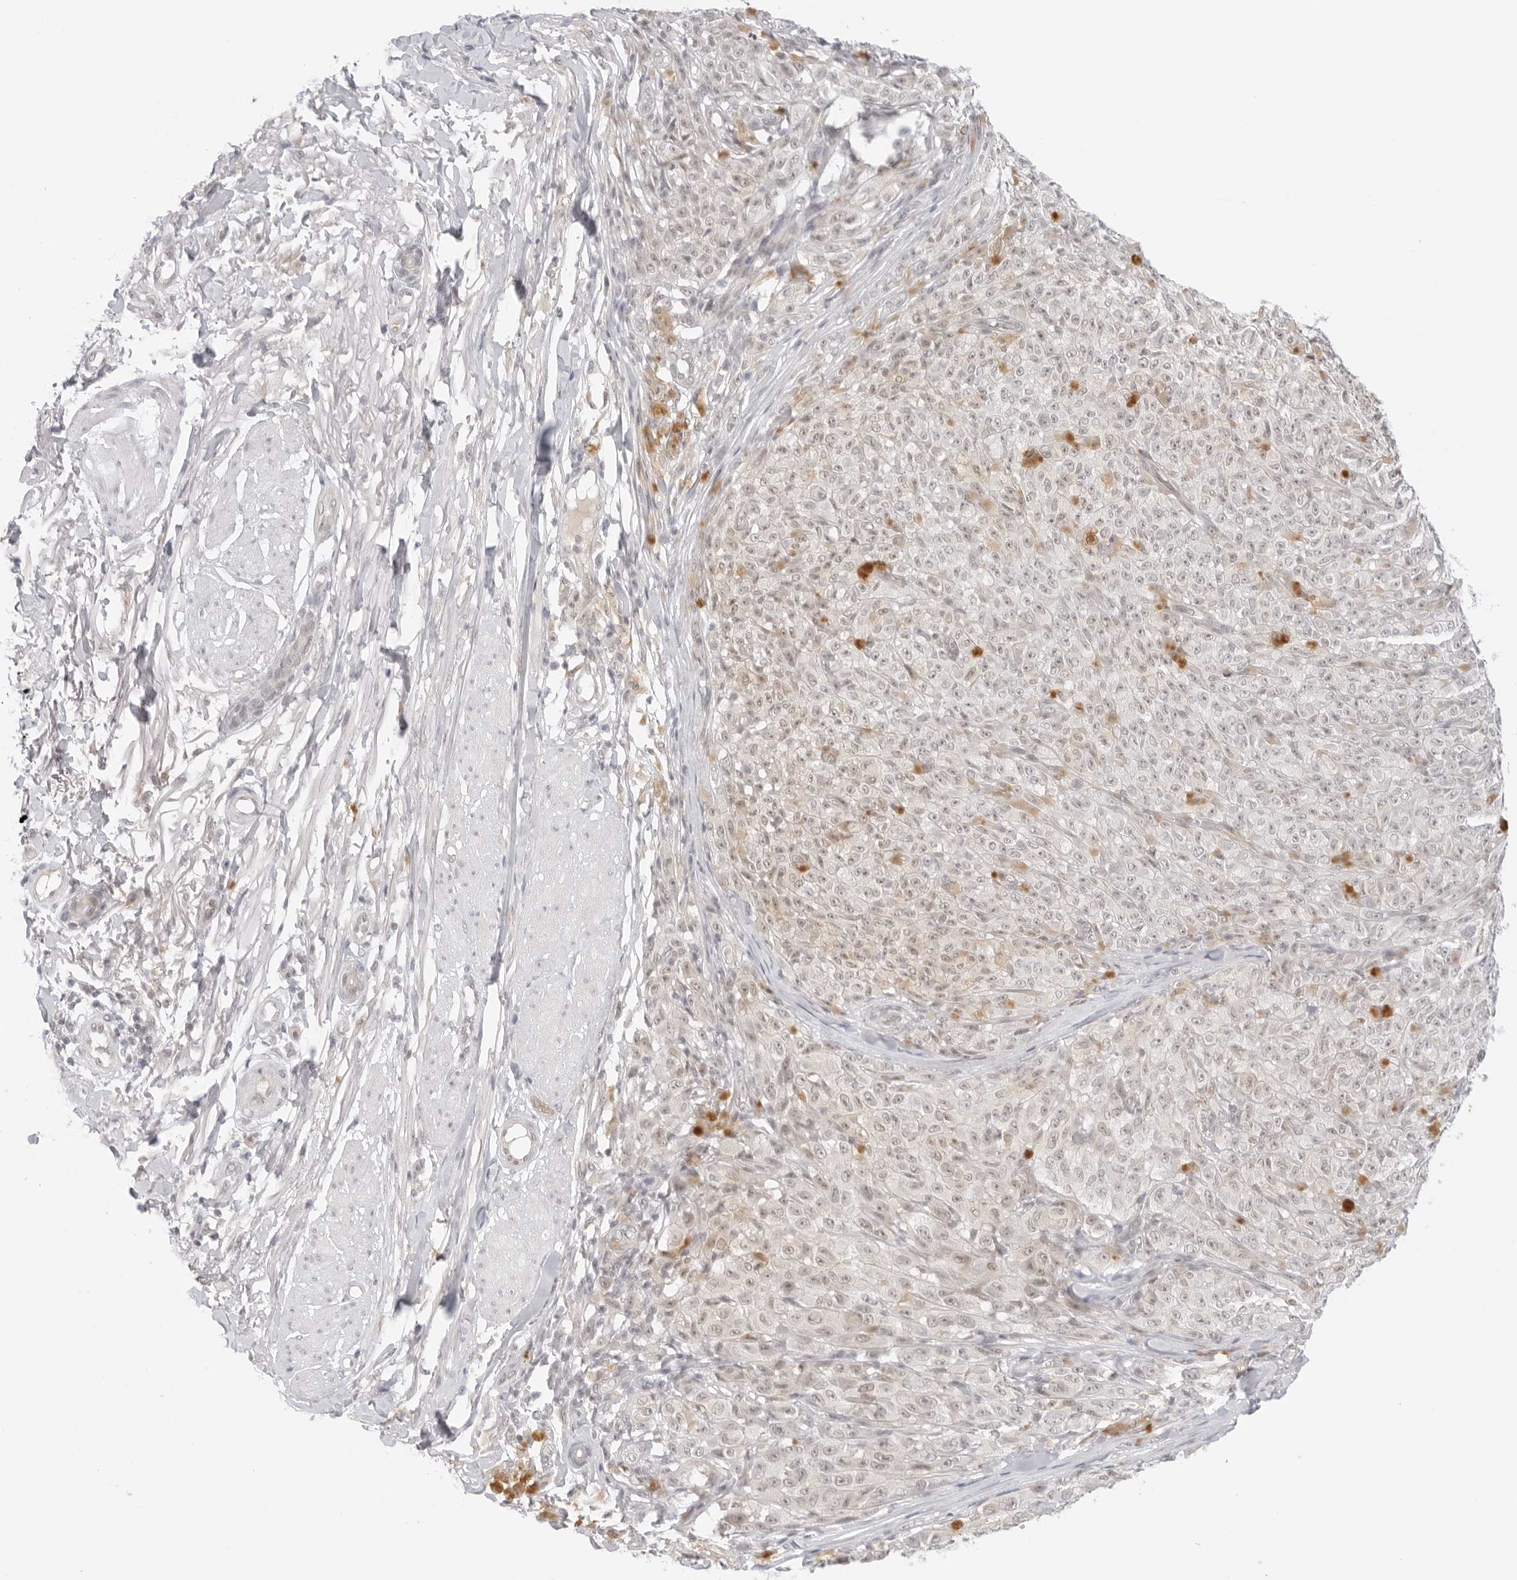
{"staining": {"intensity": "weak", "quantity": "25%-75%", "location": "nuclear"}, "tissue": "melanoma", "cell_type": "Tumor cells", "image_type": "cancer", "snomed": [{"axis": "morphology", "description": "Malignant melanoma, NOS"}, {"axis": "topography", "description": "Skin"}], "caption": "Protein analysis of malignant melanoma tissue displays weak nuclear positivity in approximately 25%-75% of tumor cells.", "gene": "MED18", "patient": {"sex": "female", "age": 82}}